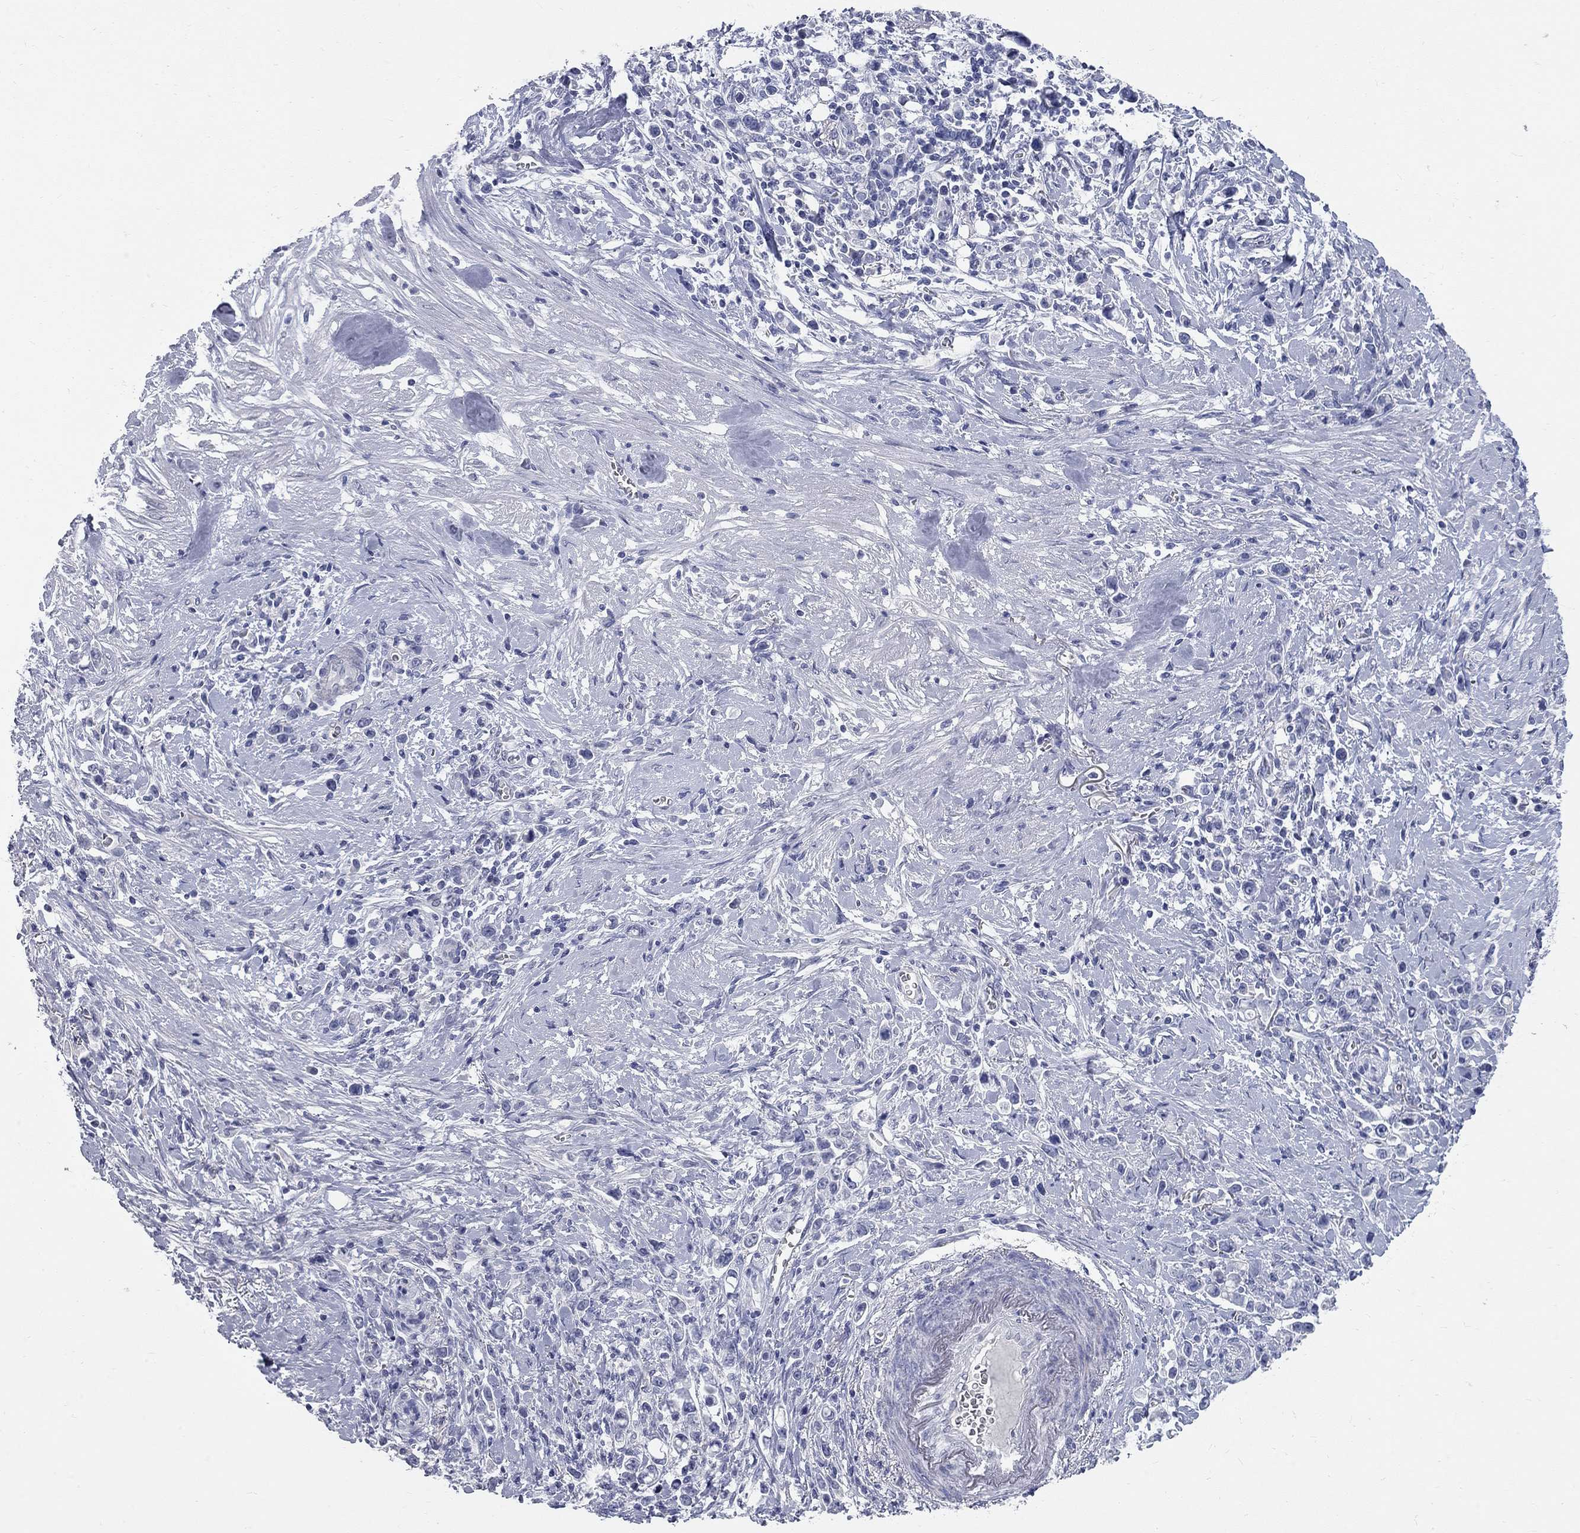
{"staining": {"intensity": "negative", "quantity": "none", "location": "none"}, "tissue": "stomach cancer", "cell_type": "Tumor cells", "image_type": "cancer", "snomed": [{"axis": "morphology", "description": "Adenocarcinoma, NOS"}, {"axis": "topography", "description": "Stomach"}], "caption": "DAB (3,3'-diaminobenzidine) immunohistochemical staining of human stomach cancer exhibits no significant staining in tumor cells.", "gene": "SYT12", "patient": {"sex": "male", "age": 63}}